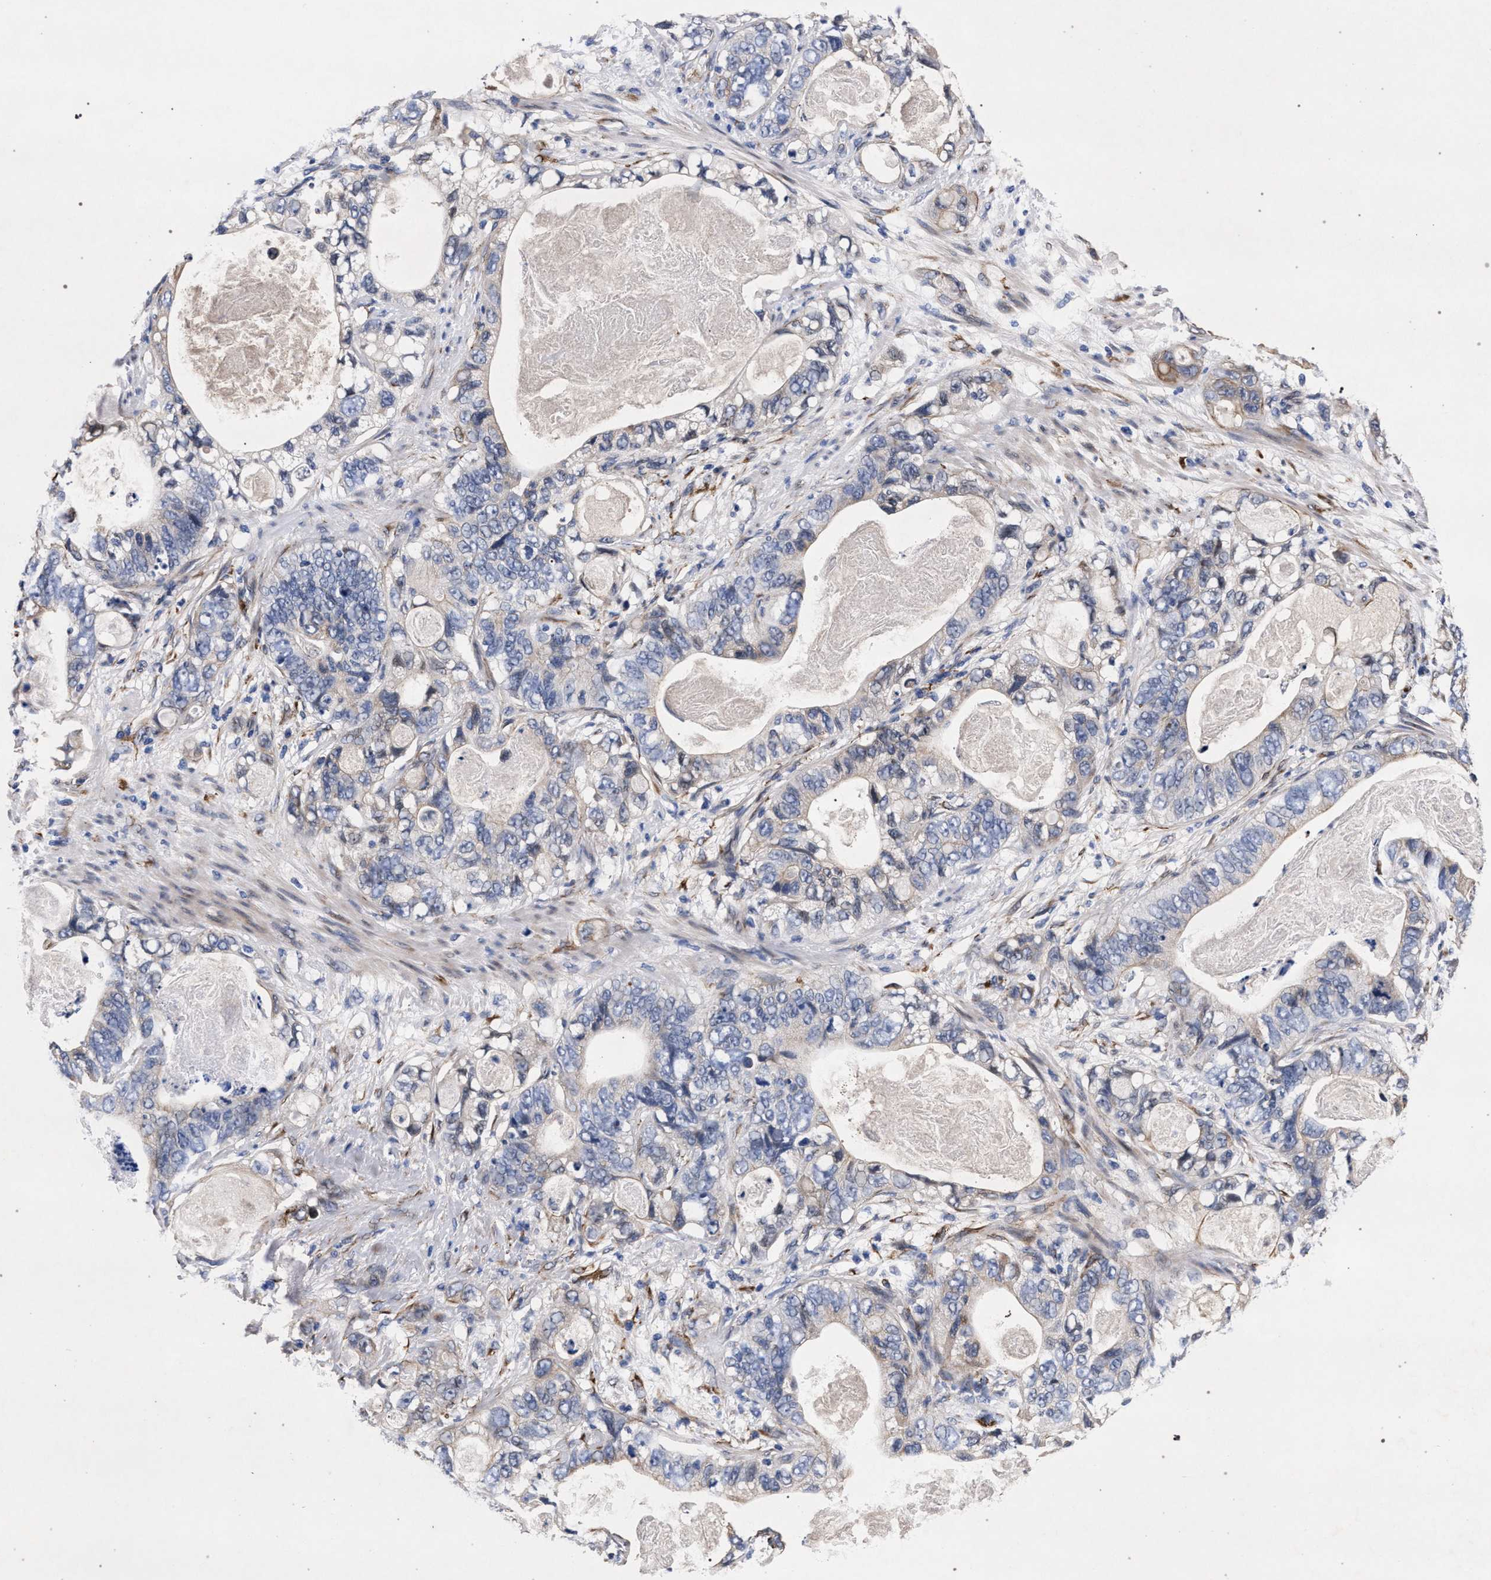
{"staining": {"intensity": "weak", "quantity": "<25%", "location": "cytoplasmic/membranous"}, "tissue": "stomach cancer", "cell_type": "Tumor cells", "image_type": "cancer", "snomed": [{"axis": "morphology", "description": "Normal tissue, NOS"}, {"axis": "morphology", "description": "Adenocarcinoma, NOS"}, {"axis": "topography", "description": "Stomach"}], "caption": "IHC histopathology image of neoplastic tissue: stomach cancer (adenocarcinoma) stained with DAB (3,3'-diaminobenzidine) reveals no significant protein positivity in tumor cells. Brightfield microscopy of IHC stained with DAB (brown) and hematoxylin (blue), captured at high magnification.", "gene": "NEK7", "patient": {"sex": "female", "age": 89}}